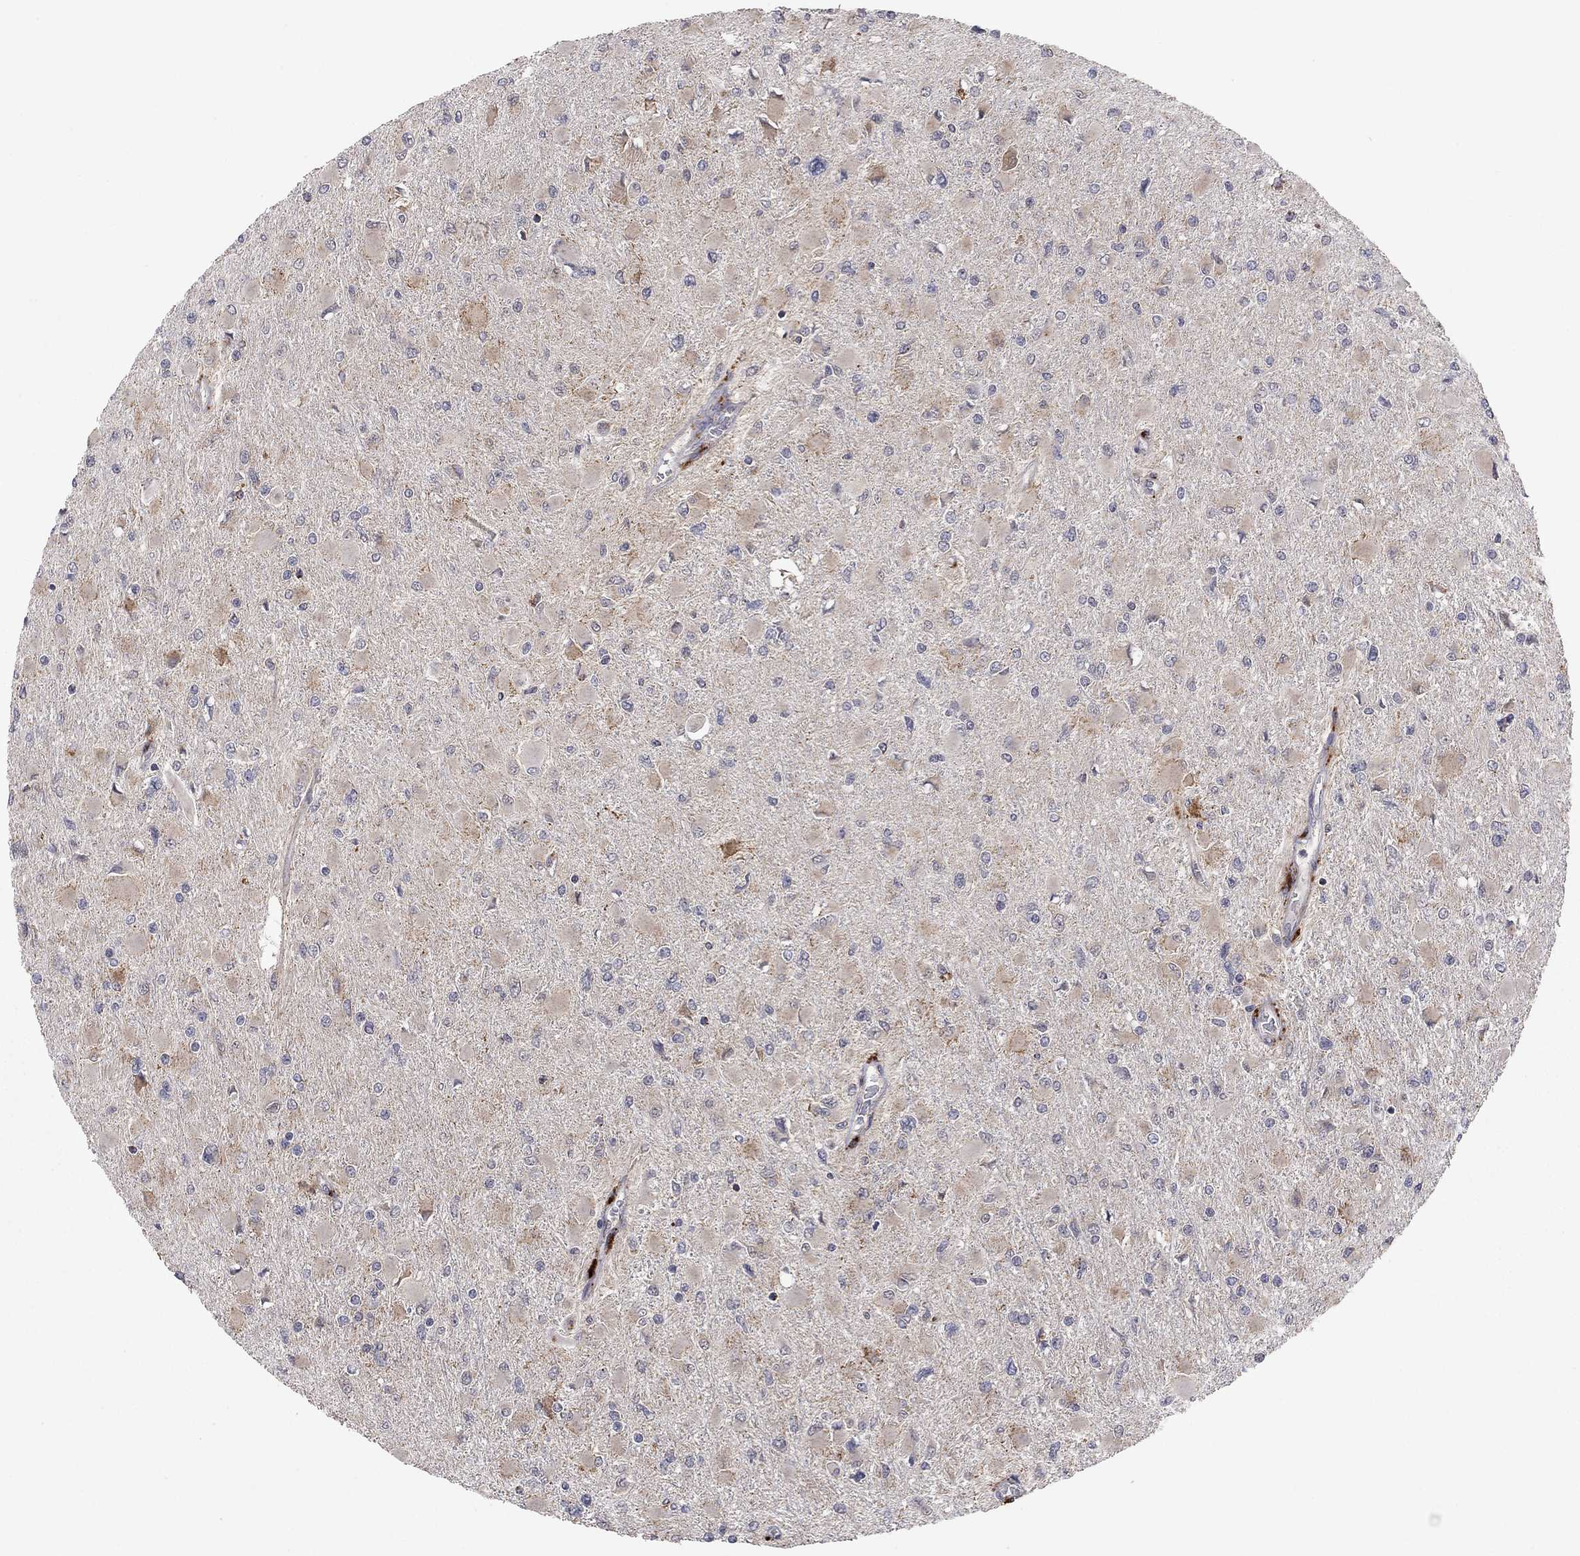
{"staining": {"intensity": "weak", "quantity": "<25%", "location": "cytoplasmic/membranous"}, "tissue": "glioma", "cell_type": "Tumor cells", "image_type": "cancer", "snomed": [{"axis": "morphology", "description": "Glioma, malignant, High grade"}, {"axis": "topography", "description": "Cerebral cortex"}], "caption": "Tumor cells are negative for brown protein staining in glioma.", "gene": "IDS", "patient": {"sex": "female", "age": 36}}